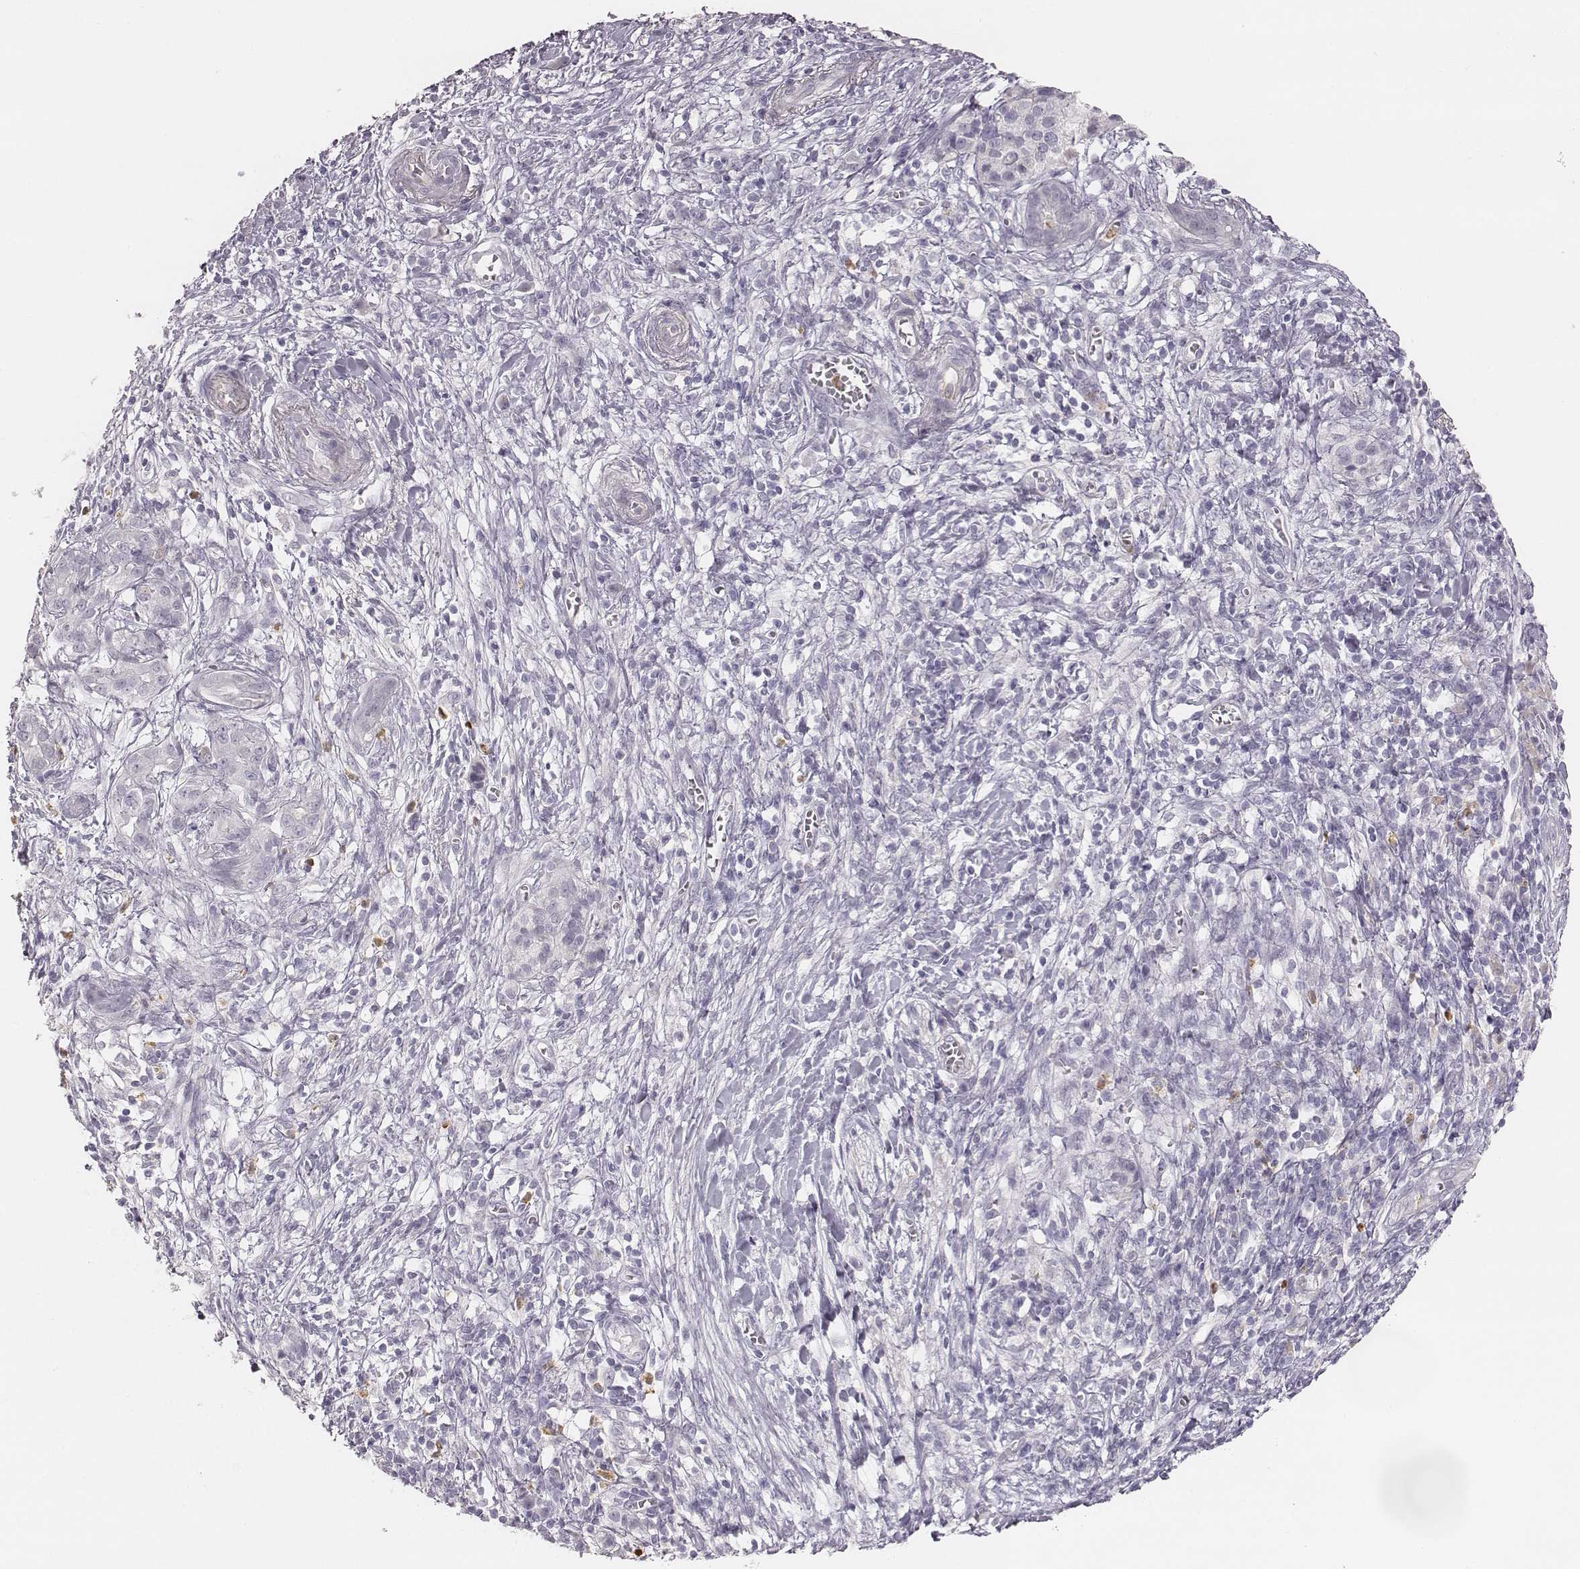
{"staining": {"intensity": "negative", "quantity": "none", "location": "none"}, "tissue": "pancreatic cancer", "cell_type": "Tumor cells", "image_type": "cancer", "snomed": [{"axis": "morphology", "description": "Adenocarcinoma, NOS"}, {"axis": "topography", "description": "Pancreas"}], "caption": "Tumor cells are negative for brown protein staining in pancreatic cancer.", "gene": "KCNJ12", "patient": {"sex": "male", "age": 61}}